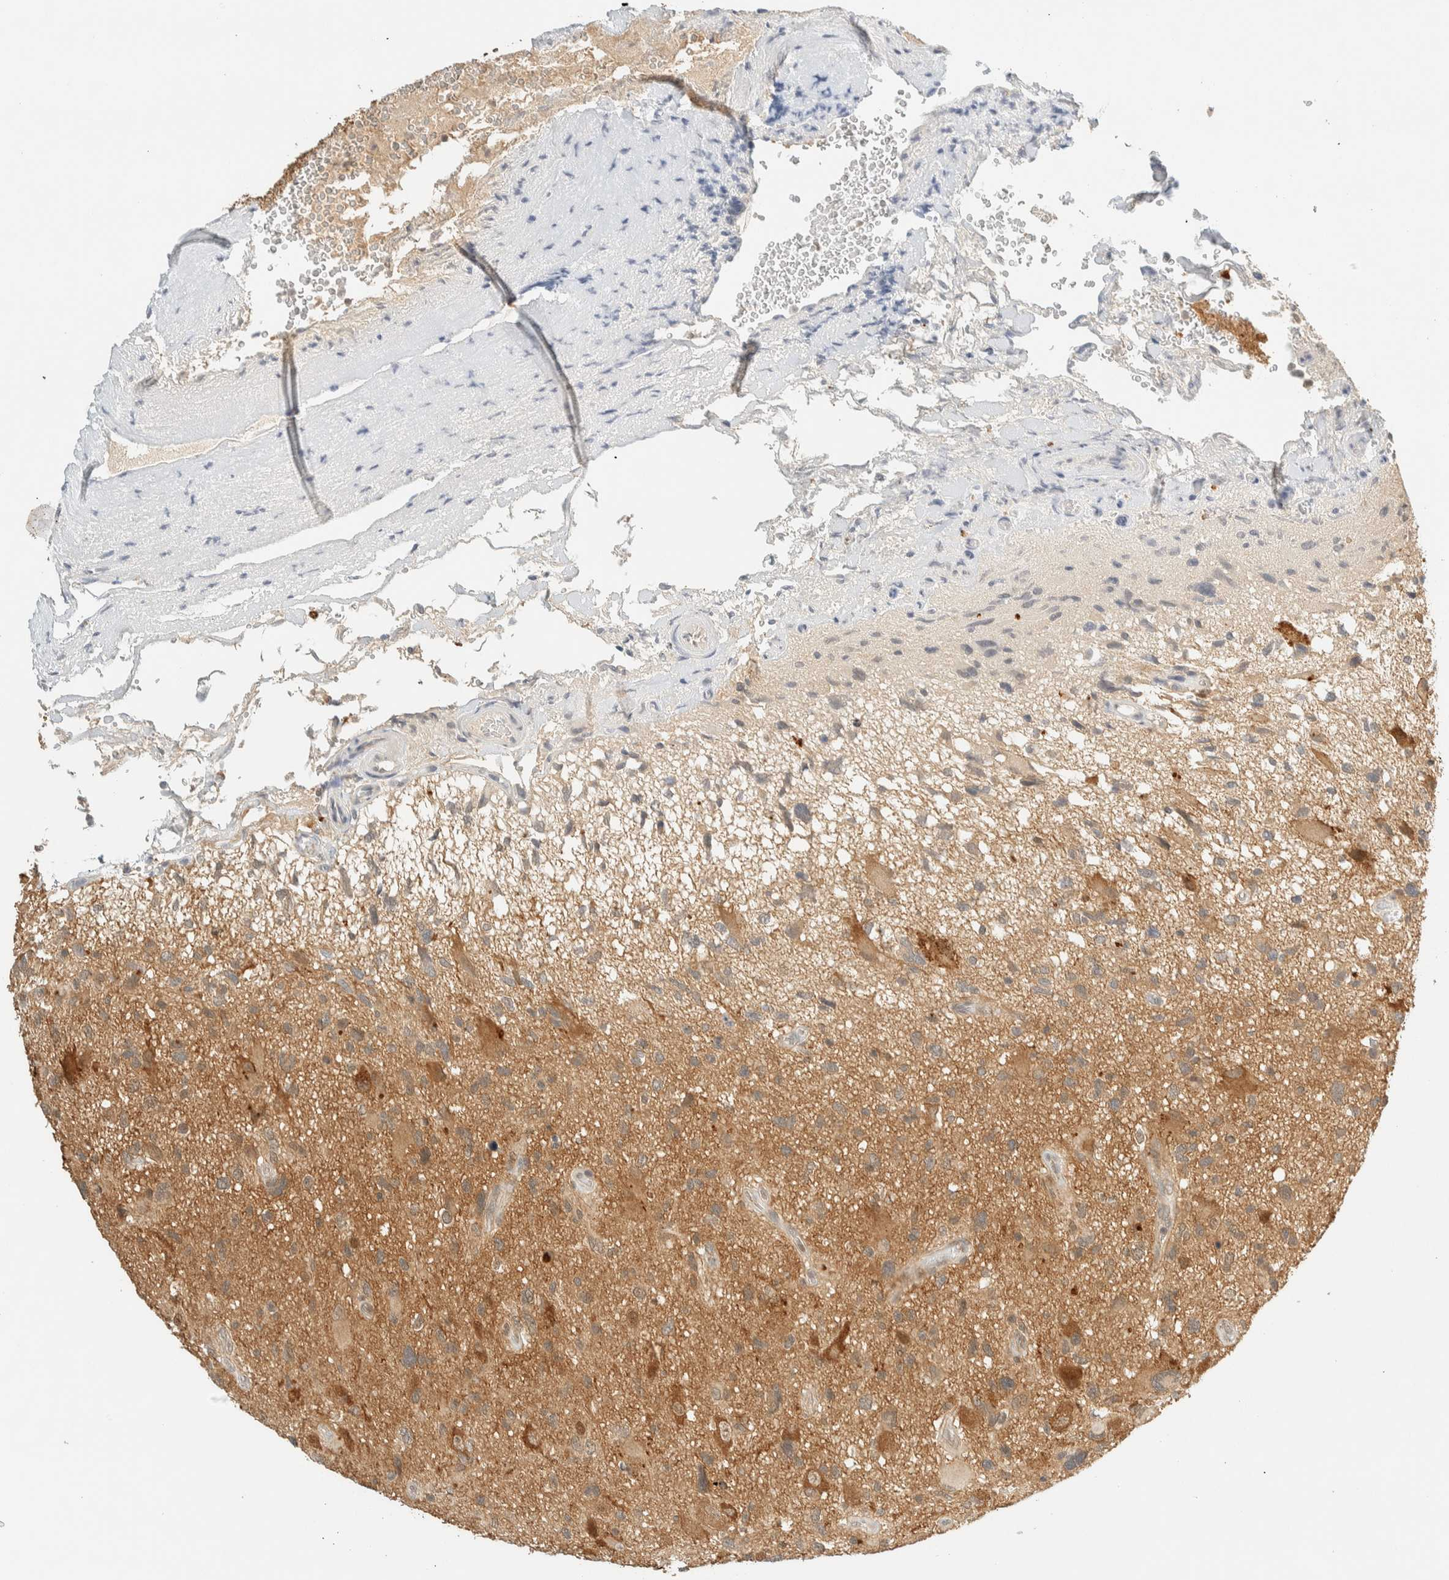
{"staining": {"intensity": "moderate", "quantity": ">75%", "location": "cytoplasmic/membranous,nuclear"}, "tissue": "glioma", "cell_type": "Tumor cells", "image_type": "cancer", "snomed": [{"axis": "morphology", "description": "Glioma, malignant, High grade"}, {"axis": "topography", "description": "Brain"}], "caption": "Approximately >75% of tumor cells in high-grade glioma (malignant) exhibit moderate cytoplasmic/membranous and nuclear protein expression as visualized by brown immunohistochemical staining.", "gene": "KIFAP3", "patient": {"sex": "male", "age": 33}}